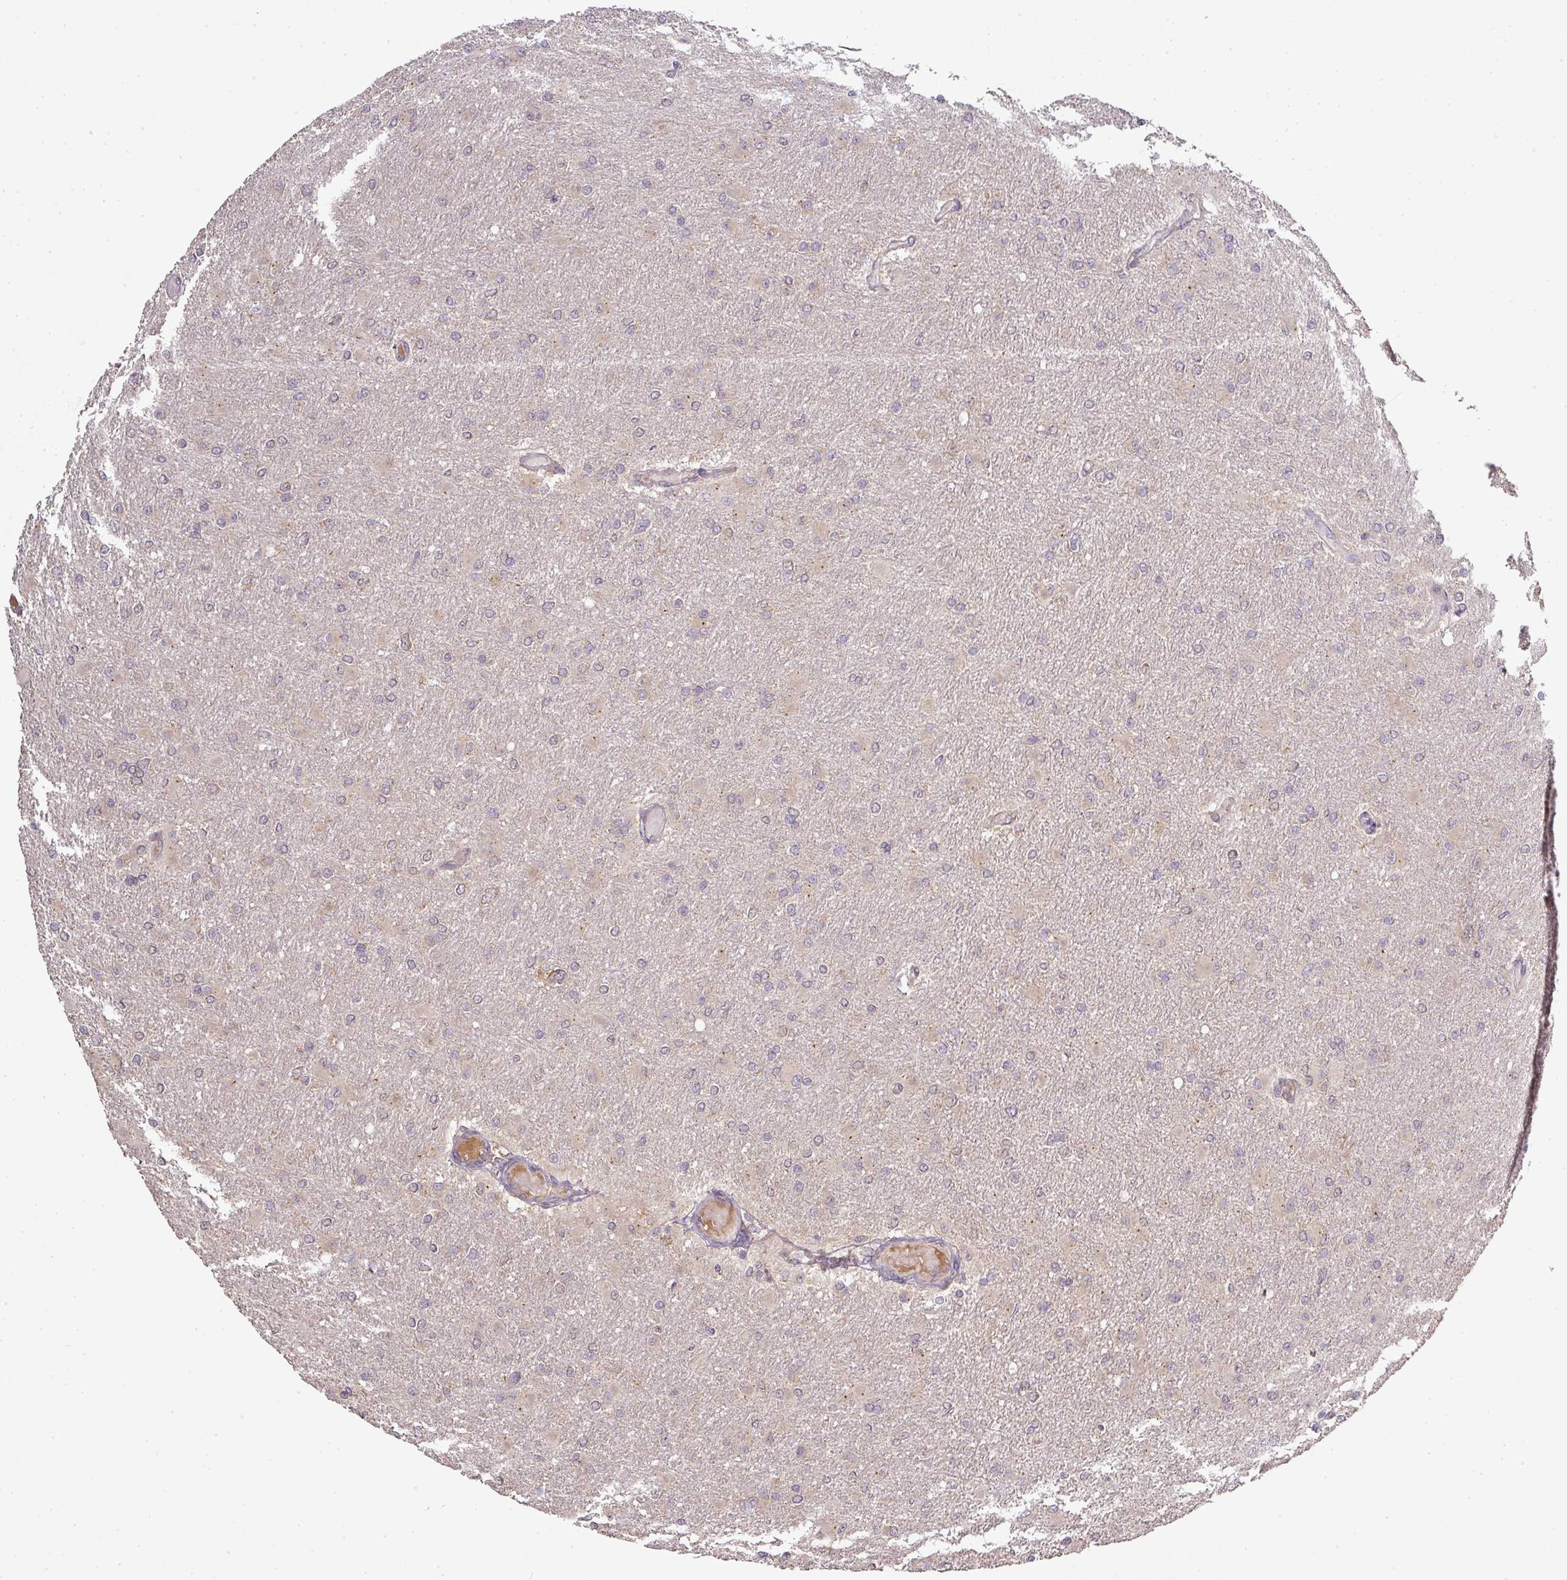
{"staining": {"intensity": "negative", "quantity": "none", "location": "none"}, "tissue": "glioma", "cell_type": "Tumor cells", "image_type": "cancer", "snomed": [{"axis": "morphology", "description": "Glioma, malignant, High grade"}, {"axis": "topography", "description": "Cerebral cortex"}], "caption": "Tumor cells show no significant staining in malignant high-grade glioma.", "gene": "GALP", "patient": {"sex": "female", "age": 36}}